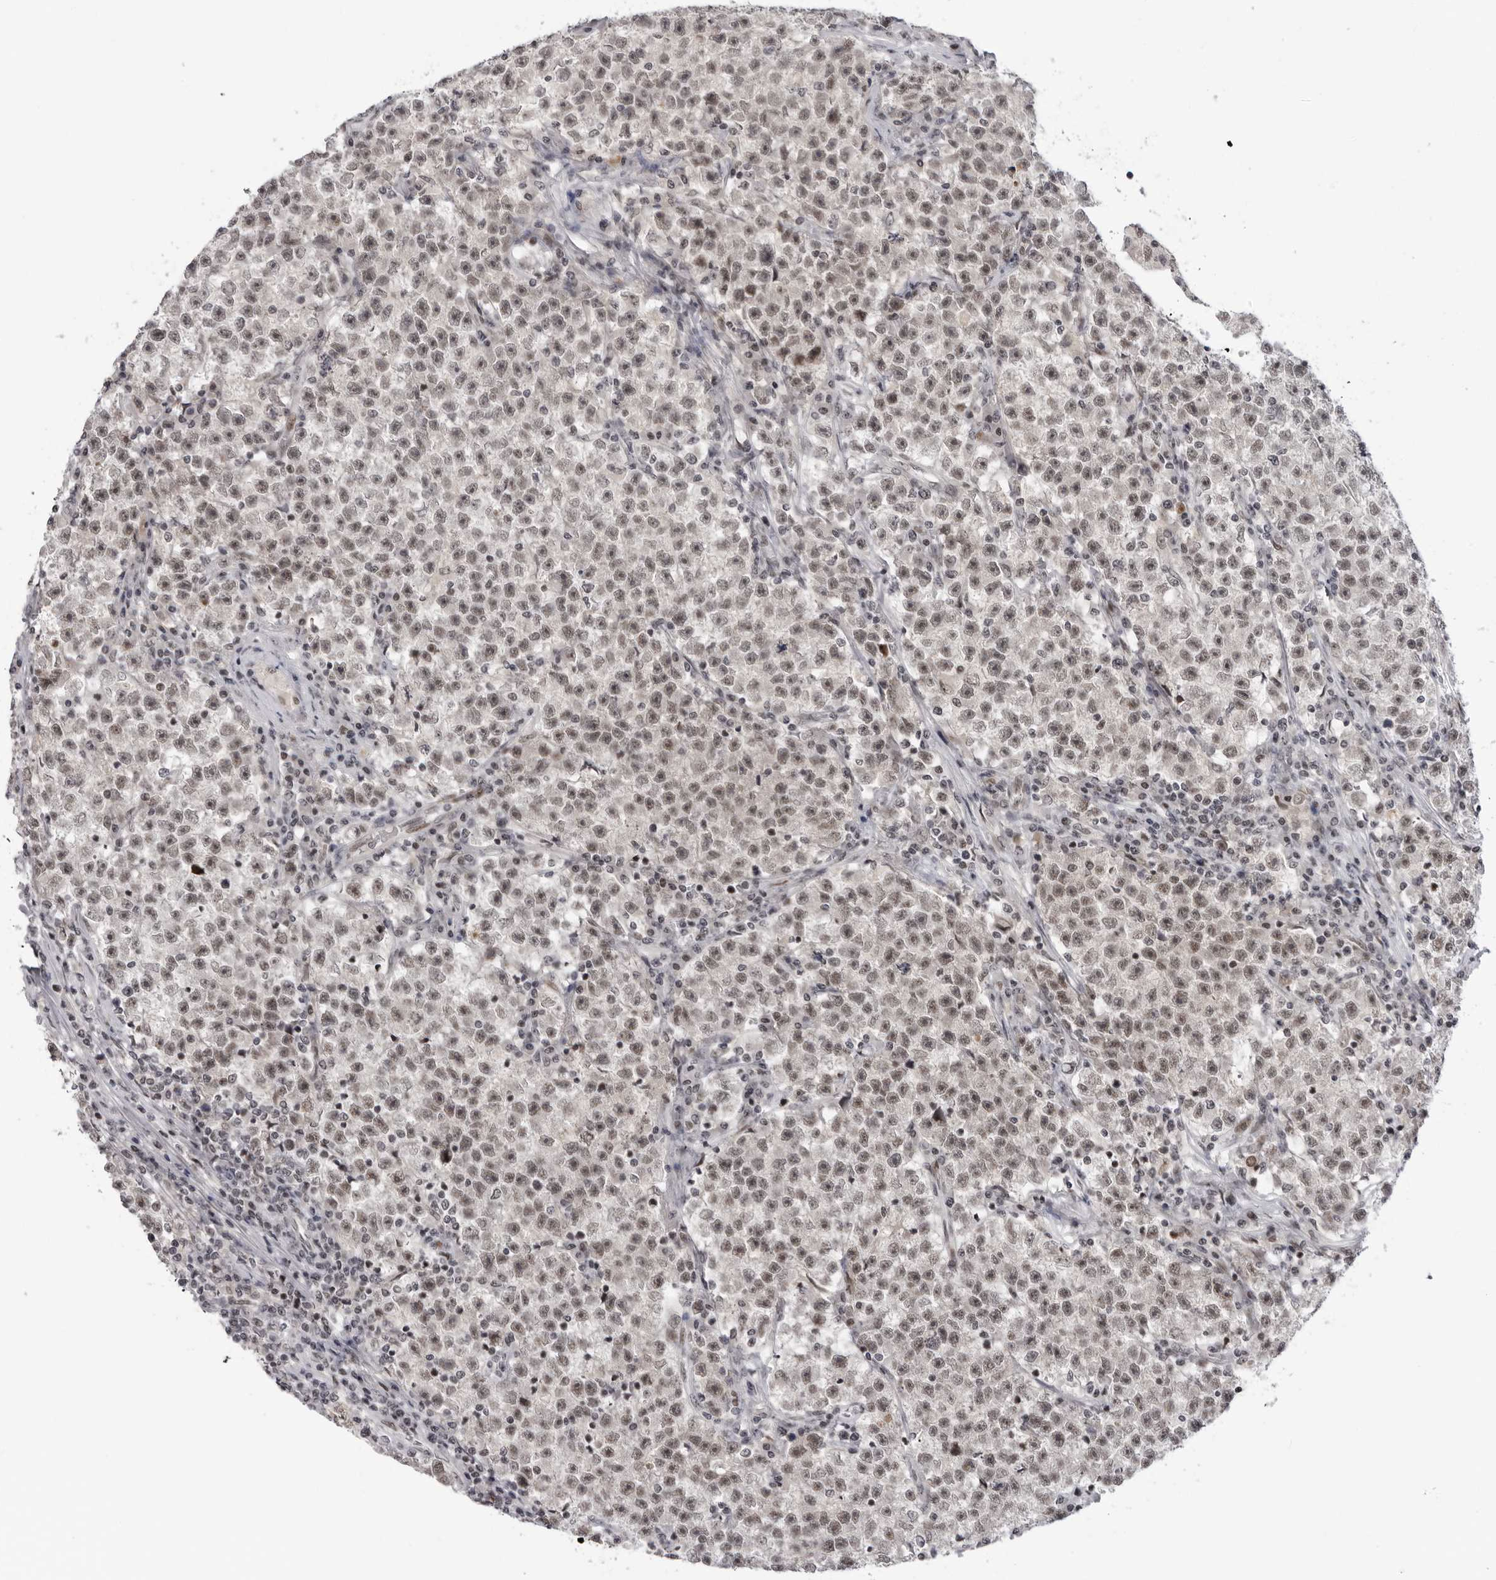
{"staining": {"intensity": "moderate", "quantity": ">75%", "location": "nuclear"}, "tissue": "testis cancer", "cell_type": "Tumor cells", "image_type": "cancer", "snomed": [{"axis": "morphology", "description": "Seminoma, NOS"}, {"axis": "topography", "description": "Testis"}], "caption": "Moderate nuclear positivity is appreciated in about >75% of tumor cells in testis cancer (seminoma). The staining was performed using DAB, with brown indicating positive protein expression. Nuclei are stained blue with hematoxylin.", "gene": "ALPK2", "patient": {"sex": "male", "age": 22}}